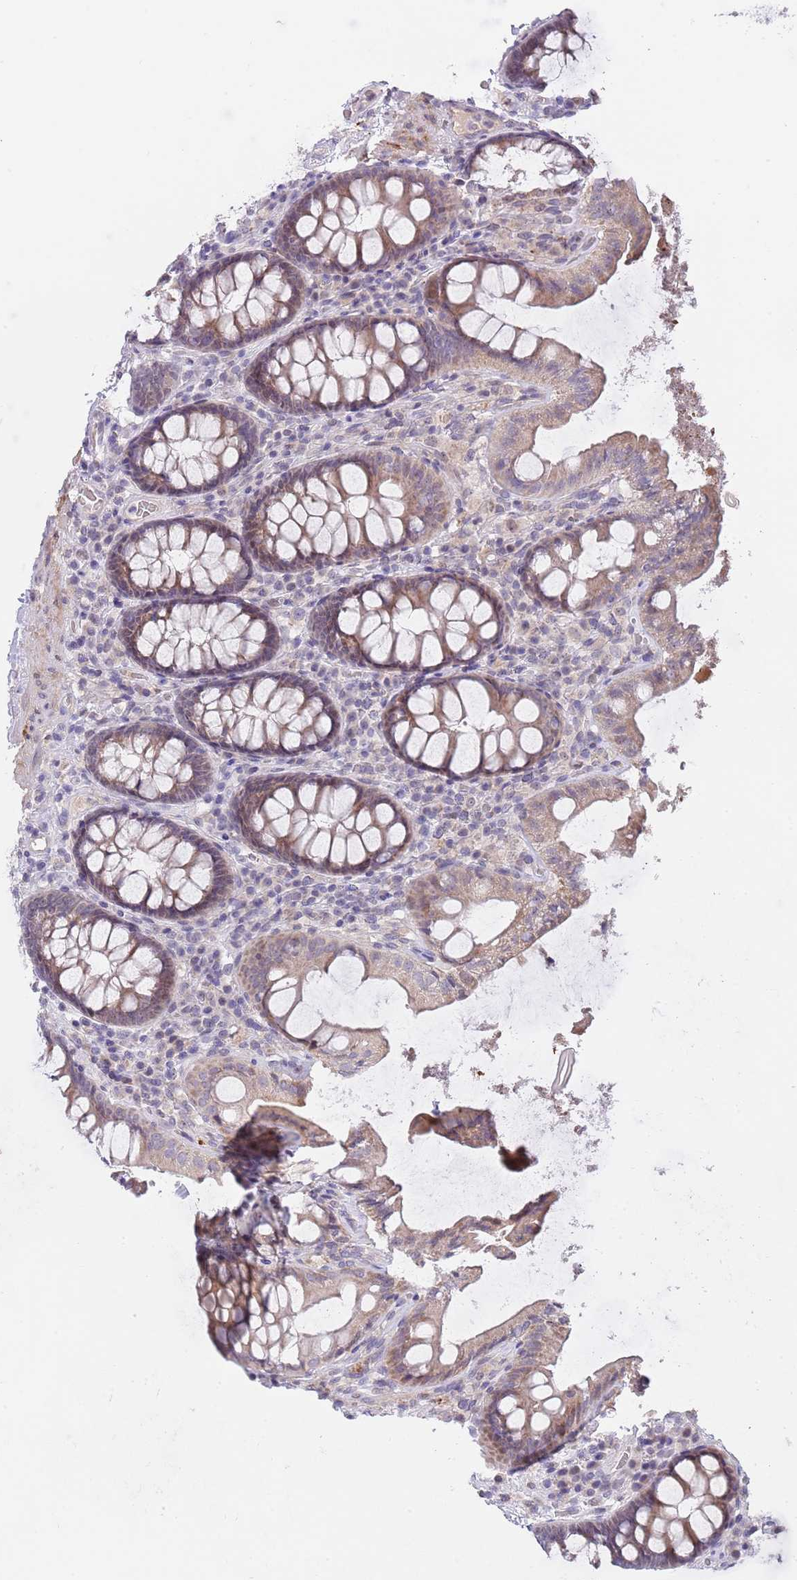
{"staining": {"intensity": "negative", "quantity": "none", "location": "none"}, "tissue": "colon", "cell_type": "Endothelial cells", "image_type": "normal", "snomed": [{"axis": "morphology", "description": "Normal tissue, NOS"}, {"axis": "topography", "description": "Colon"}], "caption": "A micrograph of colon stained for a protein shows no brown staining in endothelial cells.", "gene": "AP1S2", "patient": {"sex": "male", "age": 84}}